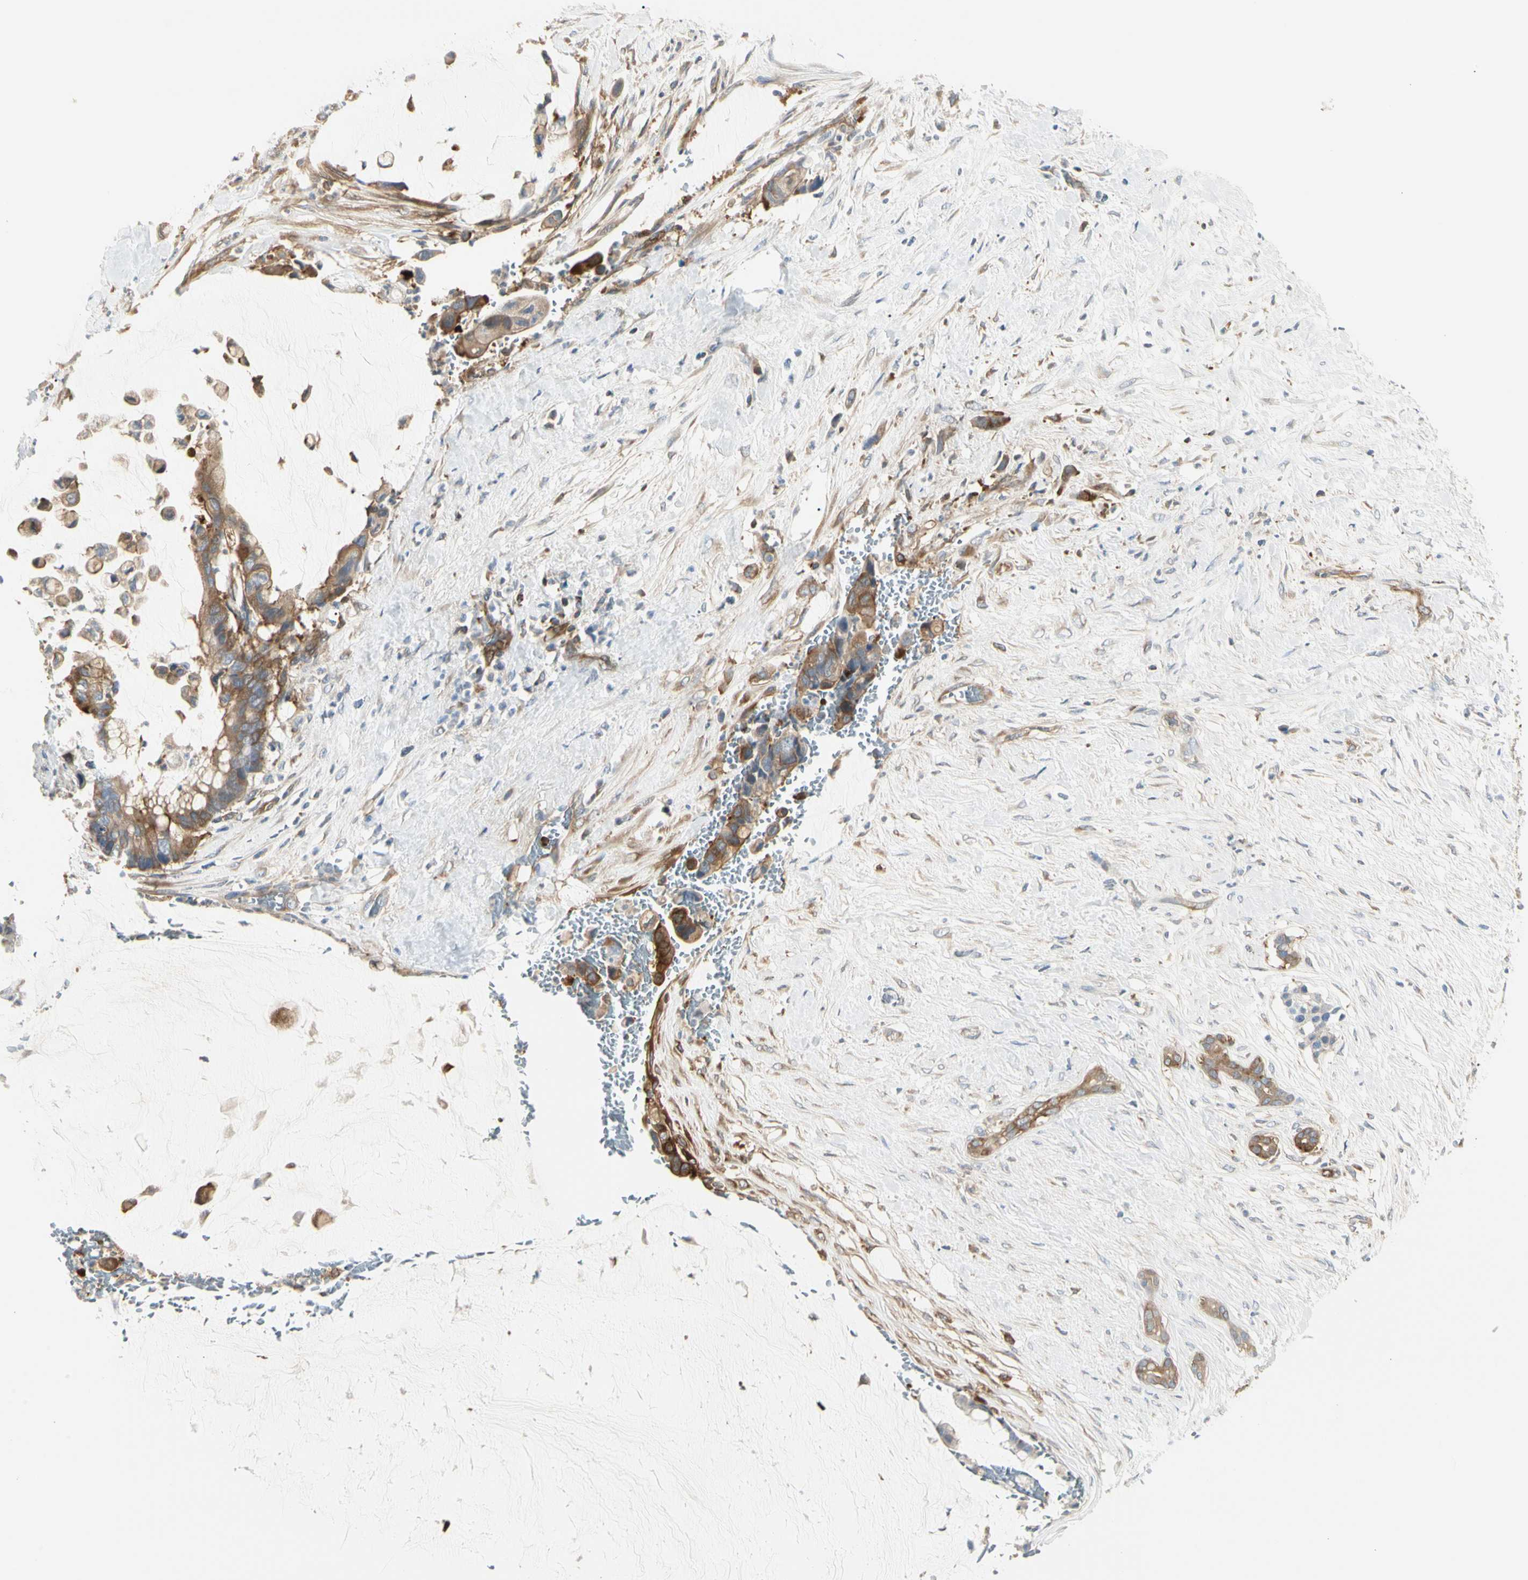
{"staining": {"intensity": "moderate", "quantity": ">75%", "location": "cytoplasmic/membranous"}, "tissue": "pancreatic cancer", "cell_type": "Tumor cells", "image_type": "cancer", "snomed": [{"axis": "morphology", "description": "Adenocarcinoma, NOS"}, {"axis": "topography", "description": "Pancreas"}], "caption": "The micrograph reveals a brown stain indicating the presence of a protein in the cytoplasmic/membranous of tumor cells in pancreatic cancer (adenocarcinoma). (IHC, brightfield microscopy, high magnification).", "gene": "NFKB2", "patient": {"sex": "male", "age": 41}}